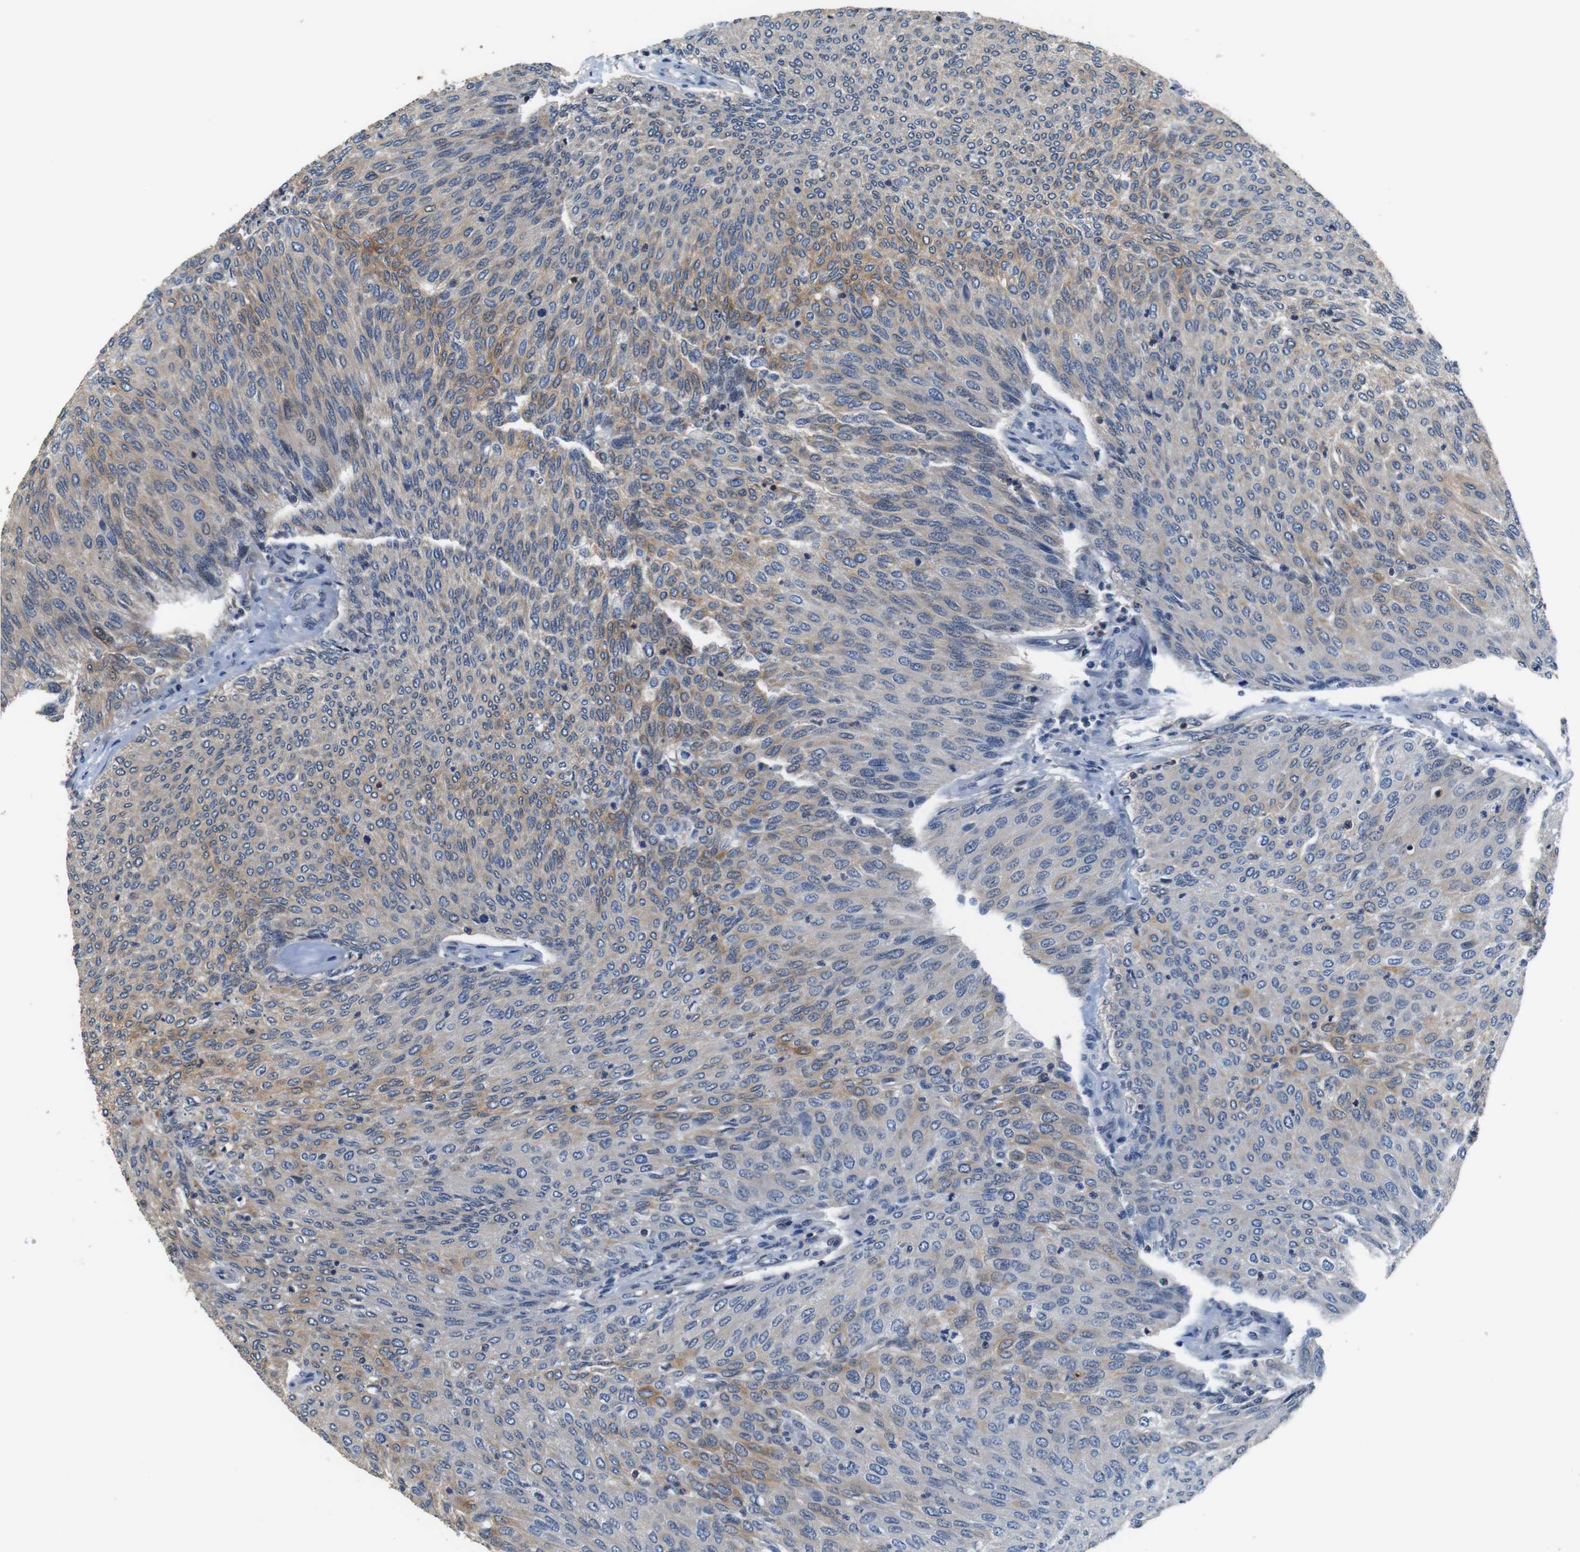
{"staining": {"intensity": "moderate", "quantity": "<25%", "location": "cytoplasmic/membranous"}, "tissue": "urothelial cancer", "cell_type": "Tumor cells", "image_type": "cancer", "snomed": [{"axis": "morphology", "description": "Urothelial carcinoma, Low grade"}, {"axis": "topography", "description": "Urinary bladder"}], "caption": "Immunohistochemical staining of human urothelial cancer exhibits low levels of moderate cytoplasmic/membranous protein expression in about <25% of tumor cells.", "gene": "LRP4", "patient": {"sex": "female", "age": 79}}